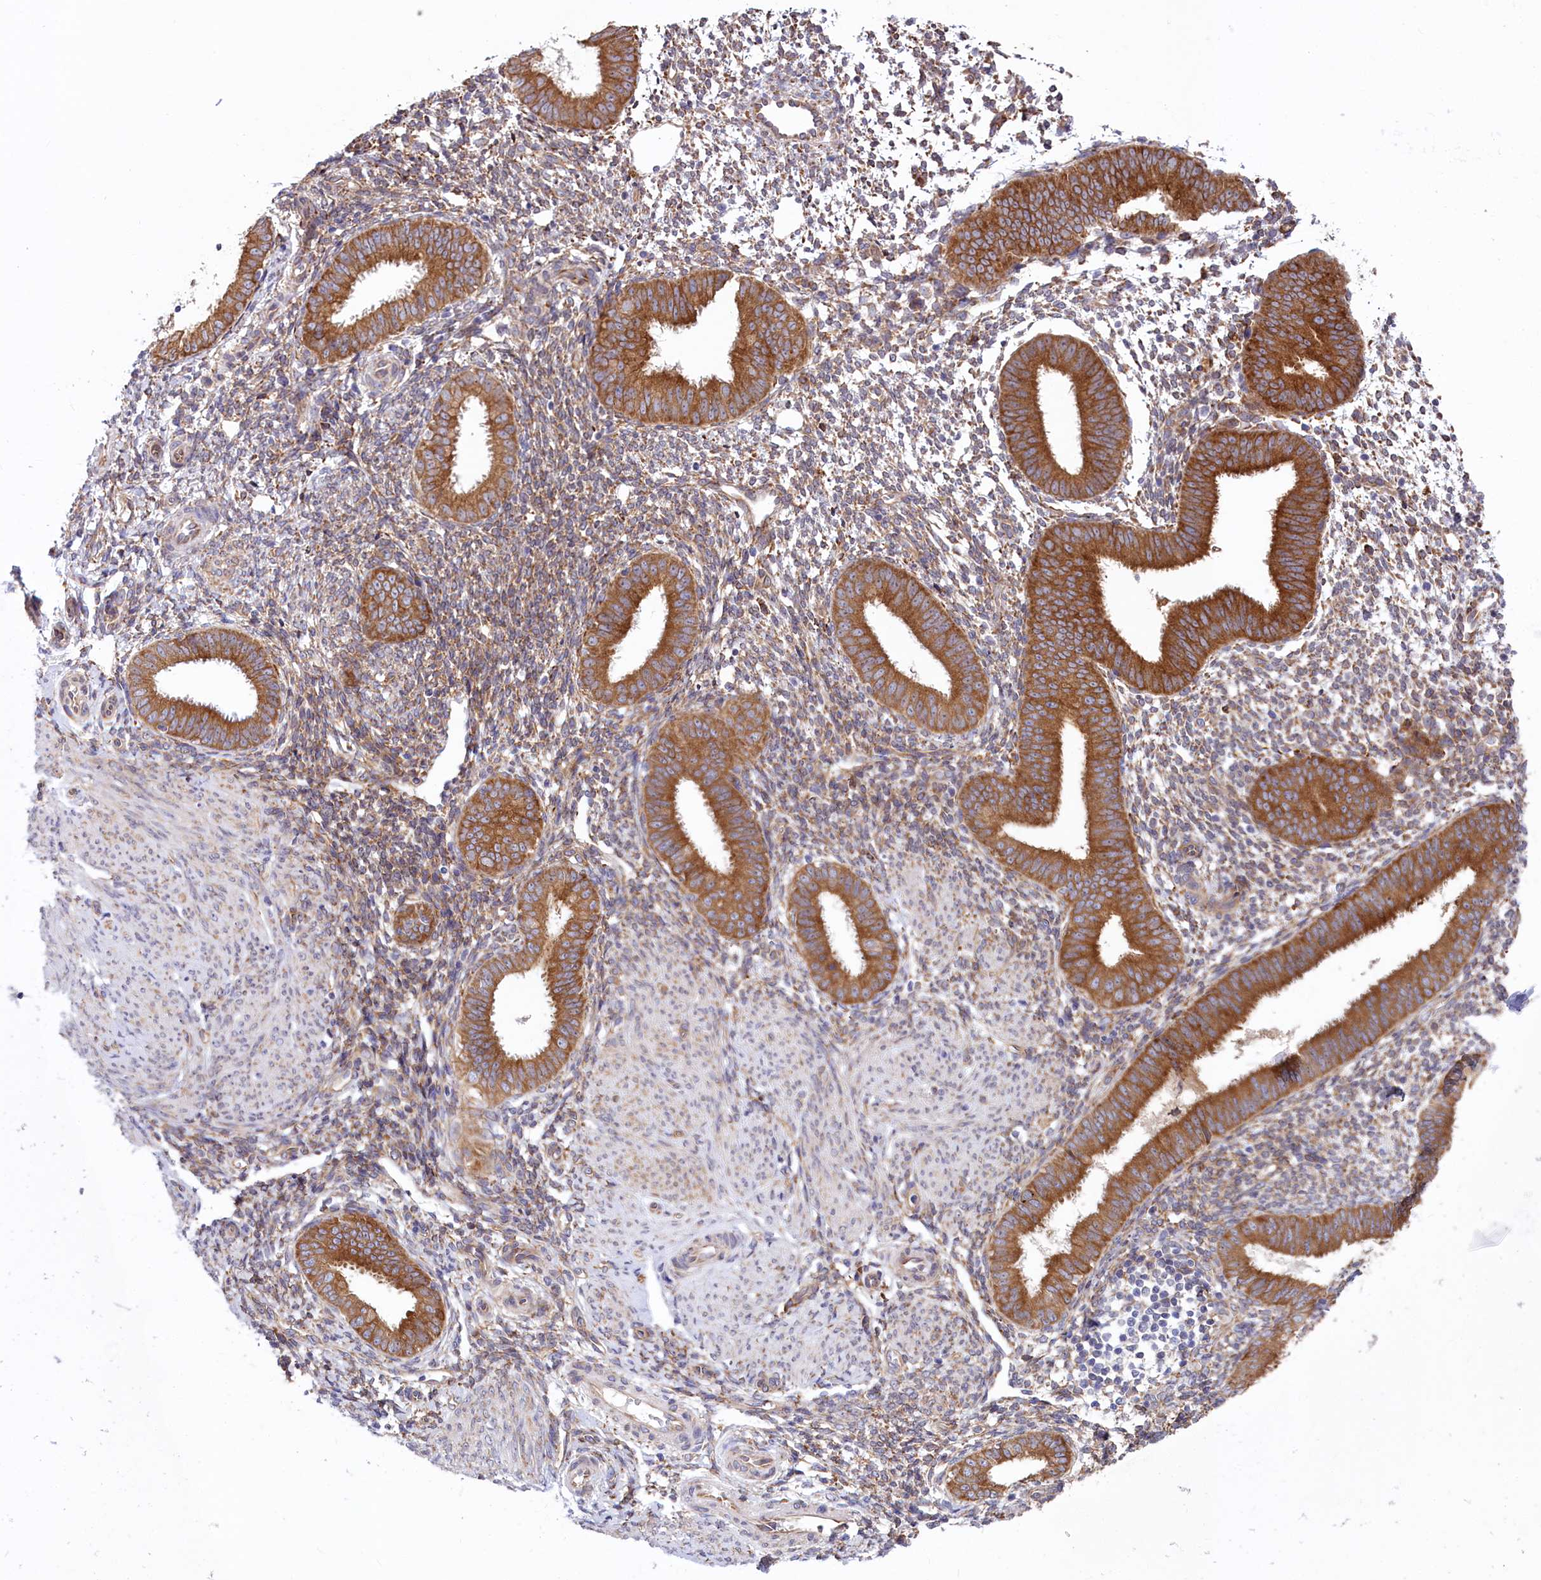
{"staining": {"intensity": "moderate", "quantity": "<25%", "location": "cytoplasmic/membranous"}, "tissue": "endometrium", "cell_type": "Cells in endometrial stroma", "image_type": "normal", "snomed": [{"axis": "morphology", "description": "Normal tissue, NOS"}, {"axis": "topography", "description": "Uterus"}, {"axis": "topography", "description": "Endometrium"}], "caption": "Immunohistochemical staining of unremarkable human endometrium demonstrates <25% levels of moderate cytoplasmic/membranous protein staining in about <25% of cells in endometrial stroma.", "gene": "CHID1", "patient": {"sex": "female", "age": 48}}